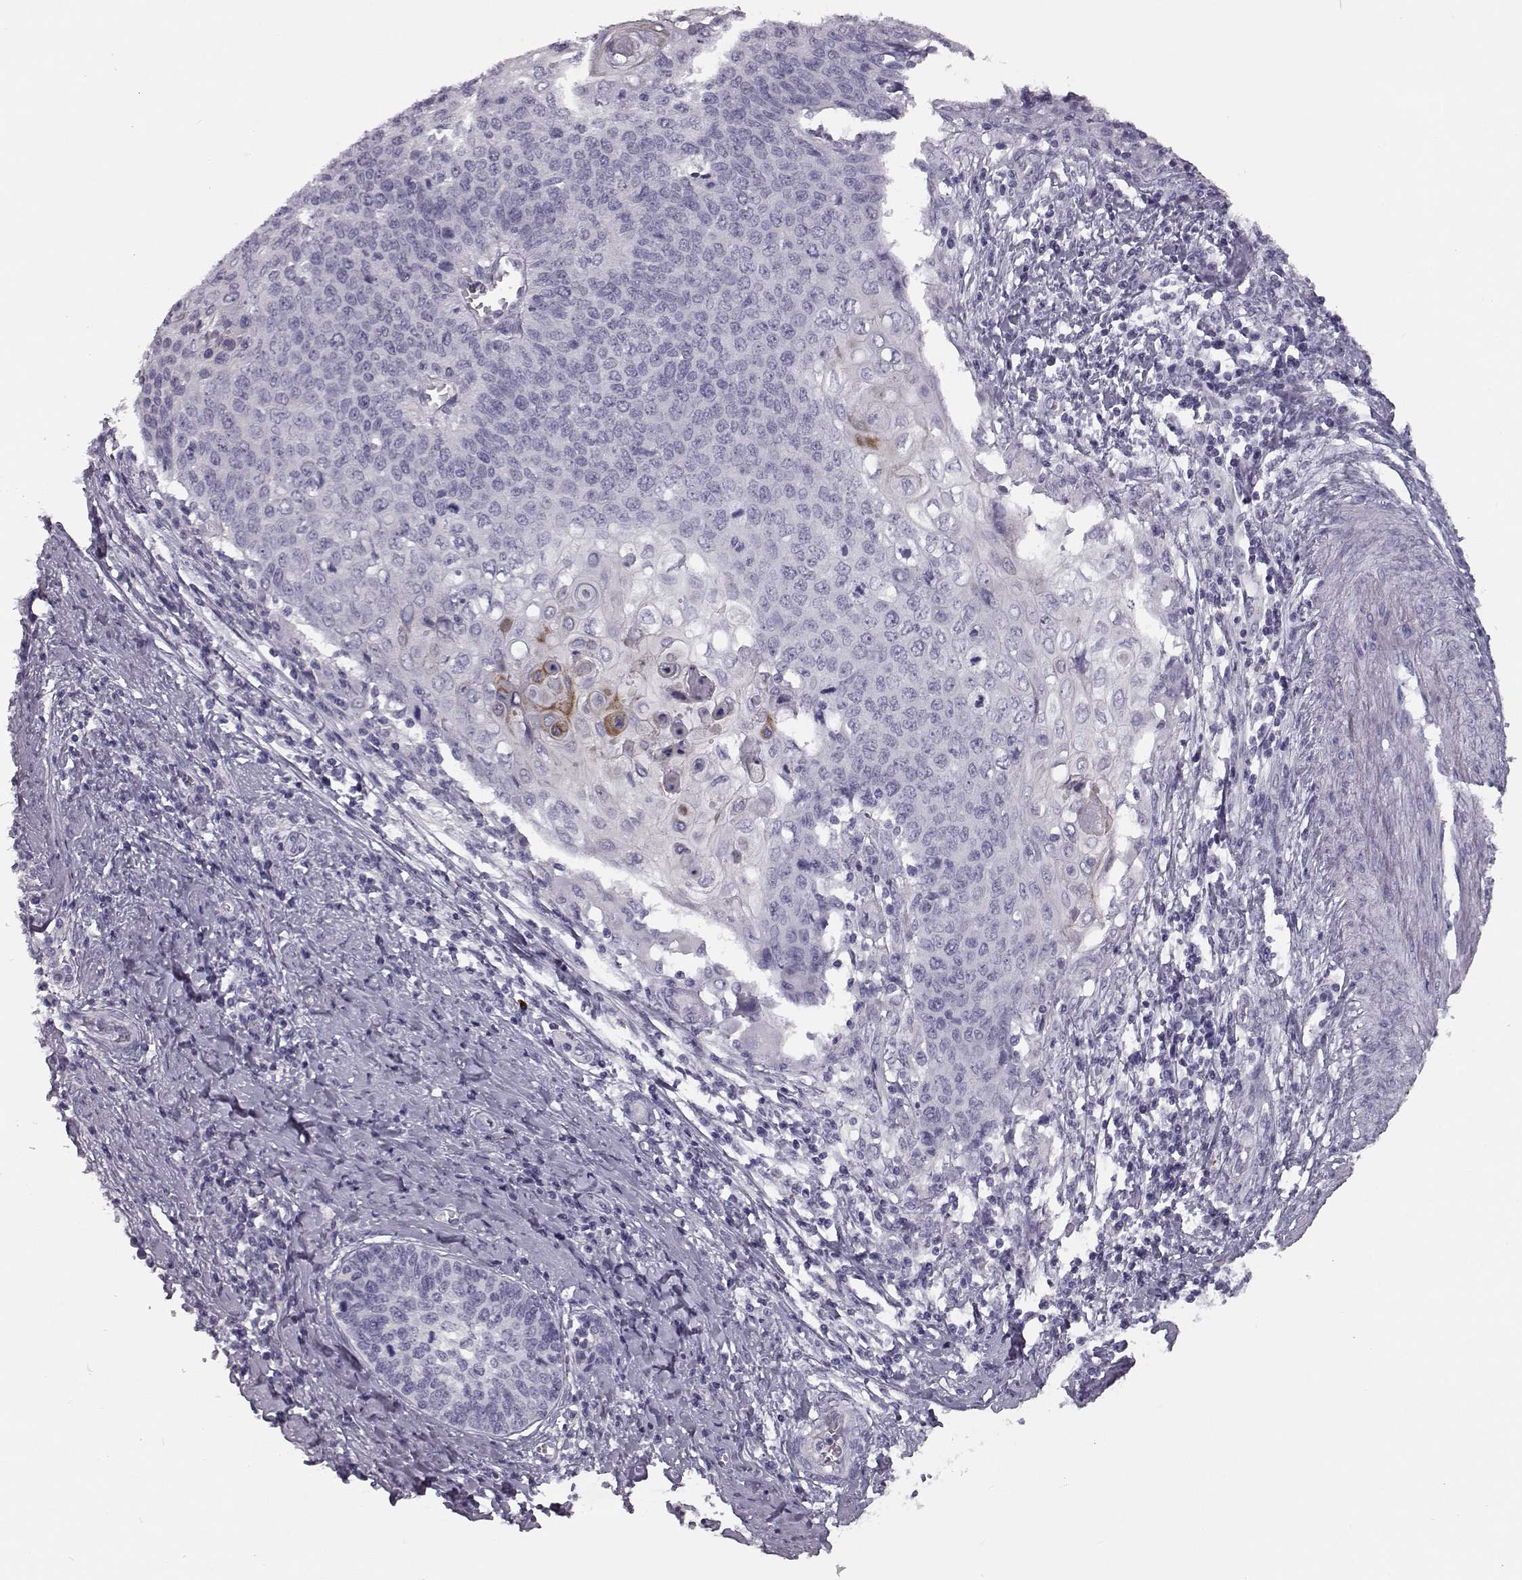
{"staining": {"intensity": "negative", "quantity": "none", "location": "none"}, "tissue": "cervical cancer", "cell_type": "Tumor cells", "image_type": "cancer", "snomed": [{"axis": "morphology", "description": "Squamous cell carcinoma, NOS"}, {"axis": "topography", "description": "Cervix"}], "caption": "High magnification brightfield microscopy of cervical squamous cell carcinoma stained with DAB (brown) and counterstained with hematoxylin (blue): tumor cells show no significant staining. (Stains: DAB (3,3'-diaminobenzidine) immunohistochemistry with hematoxylin counter stain, Microscopy: brightfield microscopy at high magnification).", "gene": "CCL19", "patient": {"sex": "female", "age": 39}}